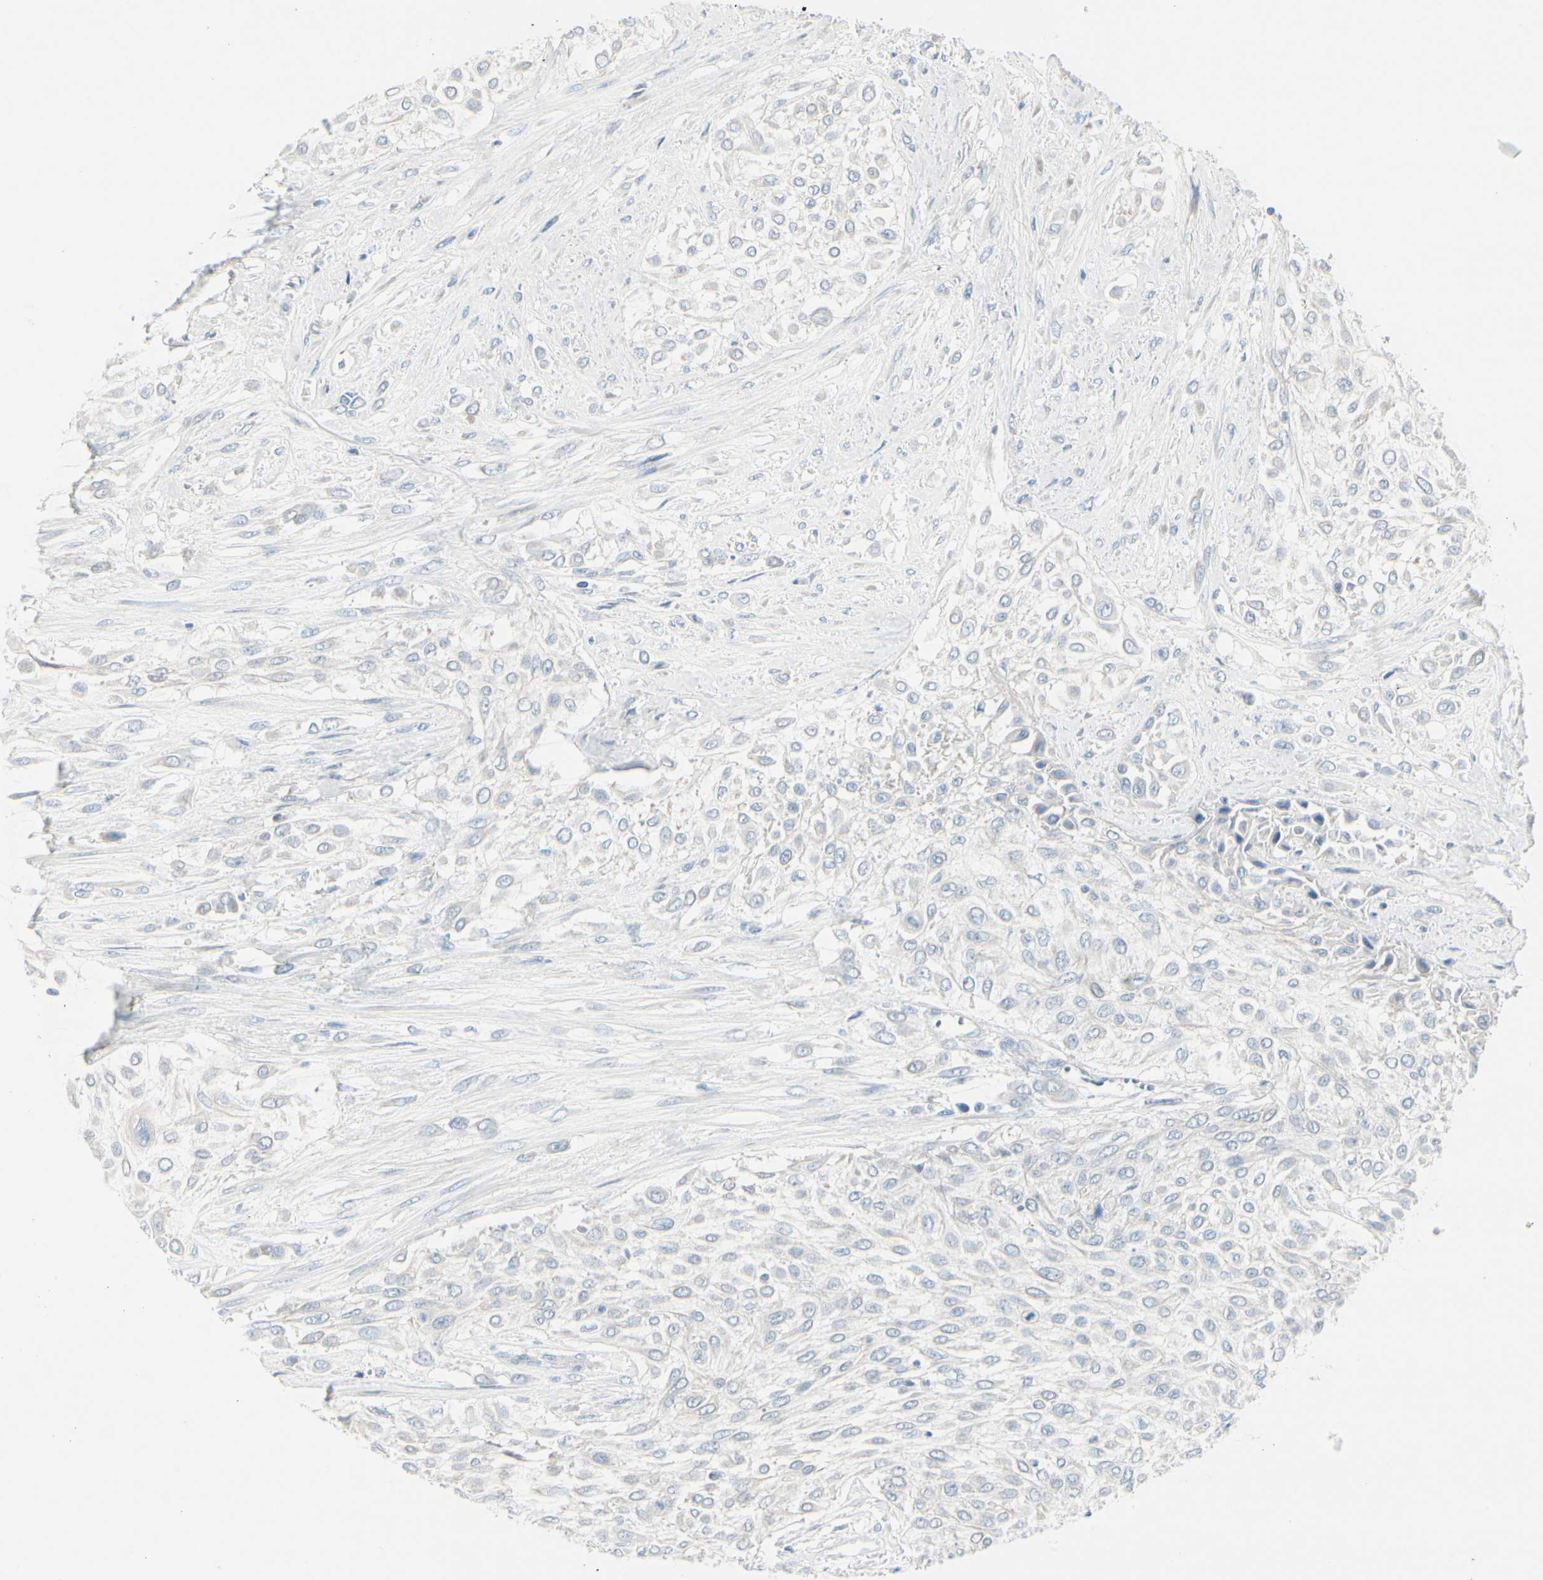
{"staining": {"intensity": "negative", "quantity": "none", "location": "none"}, "tissue": "urothelial cancer", "cell_type": "Tumor cells", "image_type": "cancer", "snomed": [{"axis": "morphology", "description": "Urothelial carcinoma, High grade"}, {"axis": "topography", "description": "Urinary bladder"}], "caption": "Histopathology image shows no protein expression in tumor cells of urothelial cancer tissue.", "gene": "CDHR5", "patient": {"sex": "male", "age": 57}}